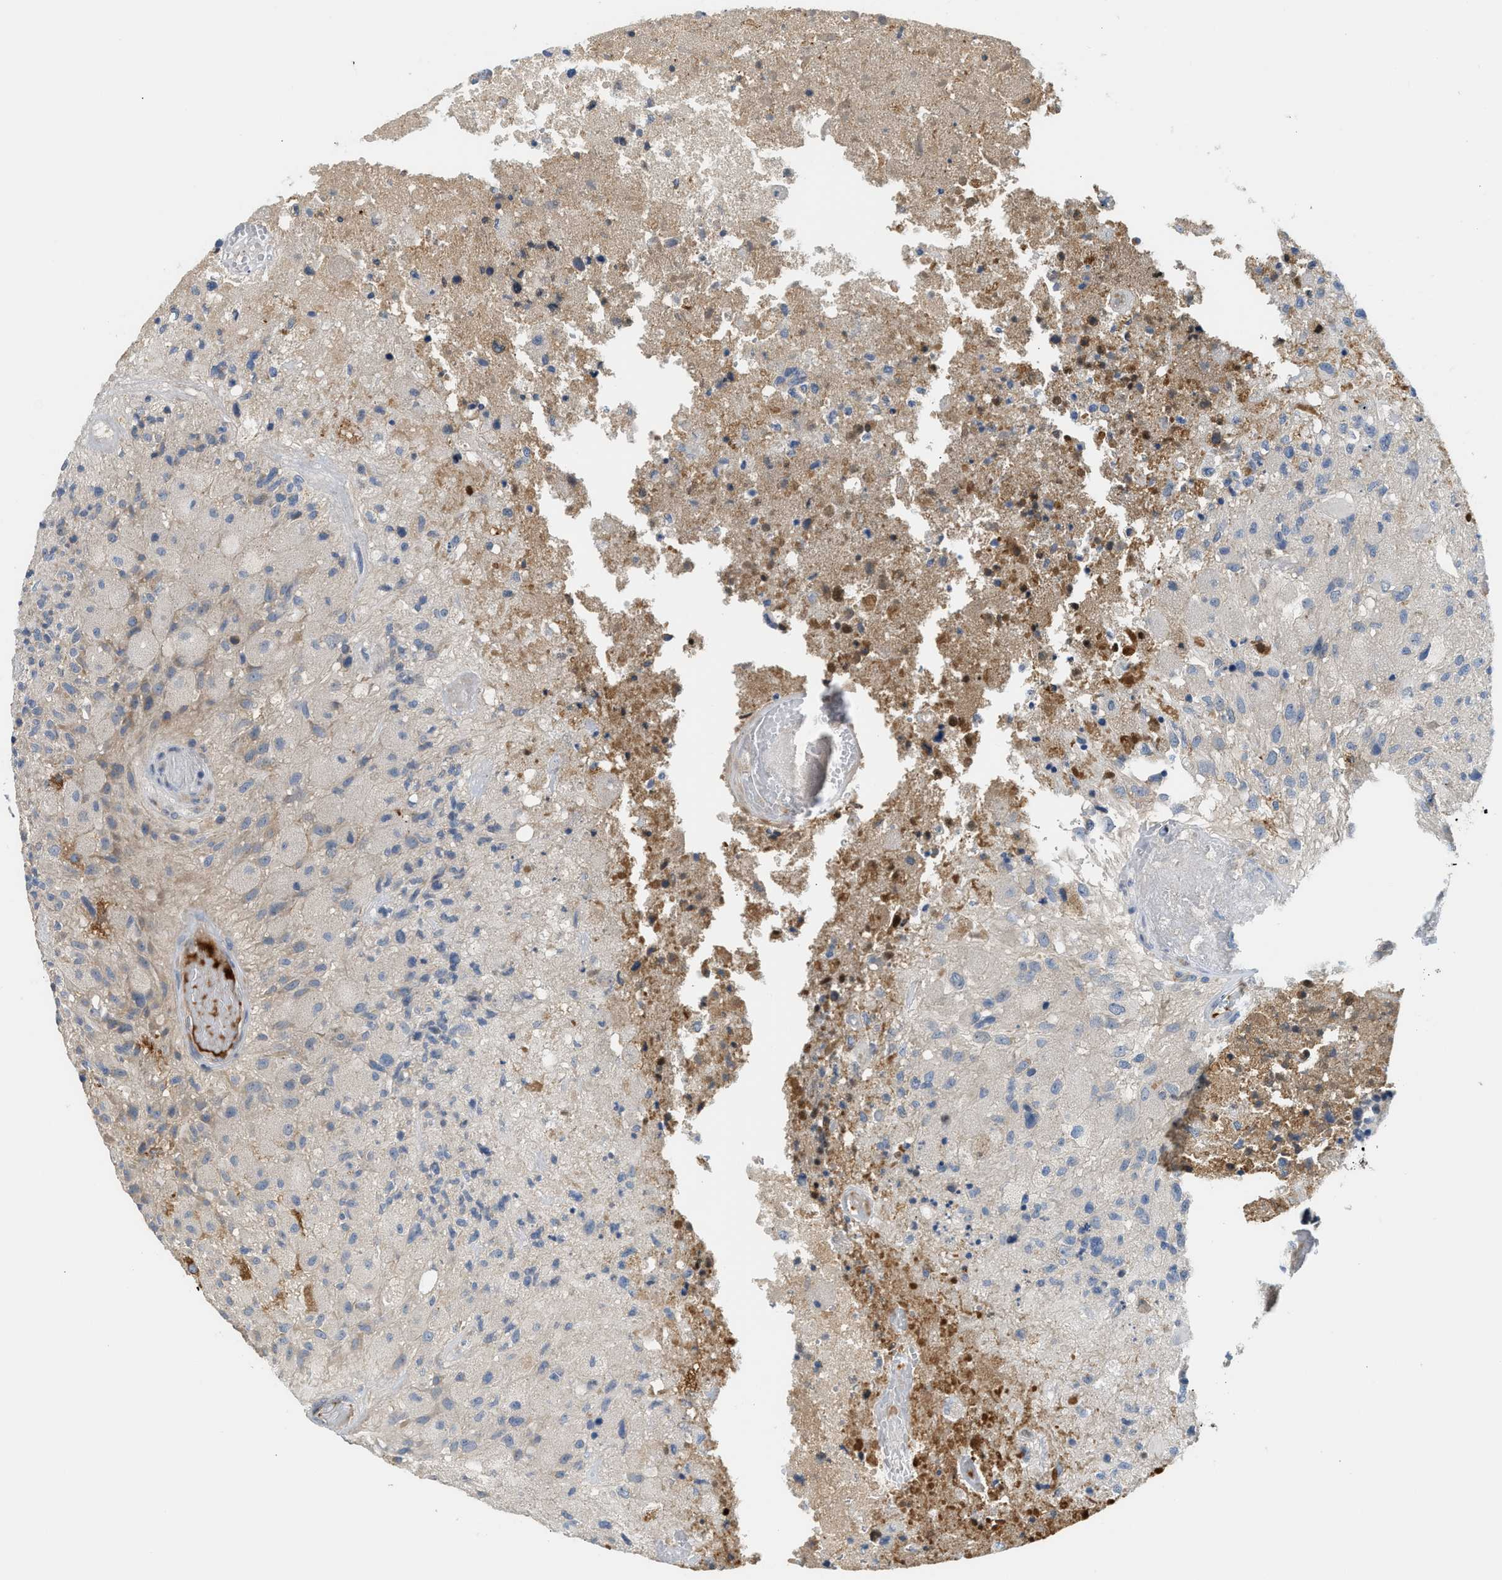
{"staining": {"intensity": "weak", "quantity": "<25%", "location": "cytoplasmic/membranous"}, "tissue": "glioma", "cell_type": "Tumor cells", "image_type": "cancer", "snomed": [{"axis": "morphology", "description": "Normal tissue, NOS"}, {"axis": "morphology", "description": "Glioma, malignant, High grade"}, {"axis": "topography", "description": "Cerebral cortex"}], "caption": "The image exhibits no significant positivity in tumor cells of glioma.", "gene": "RHBDF2", "patient": {"sex": "male", "age": 77}}